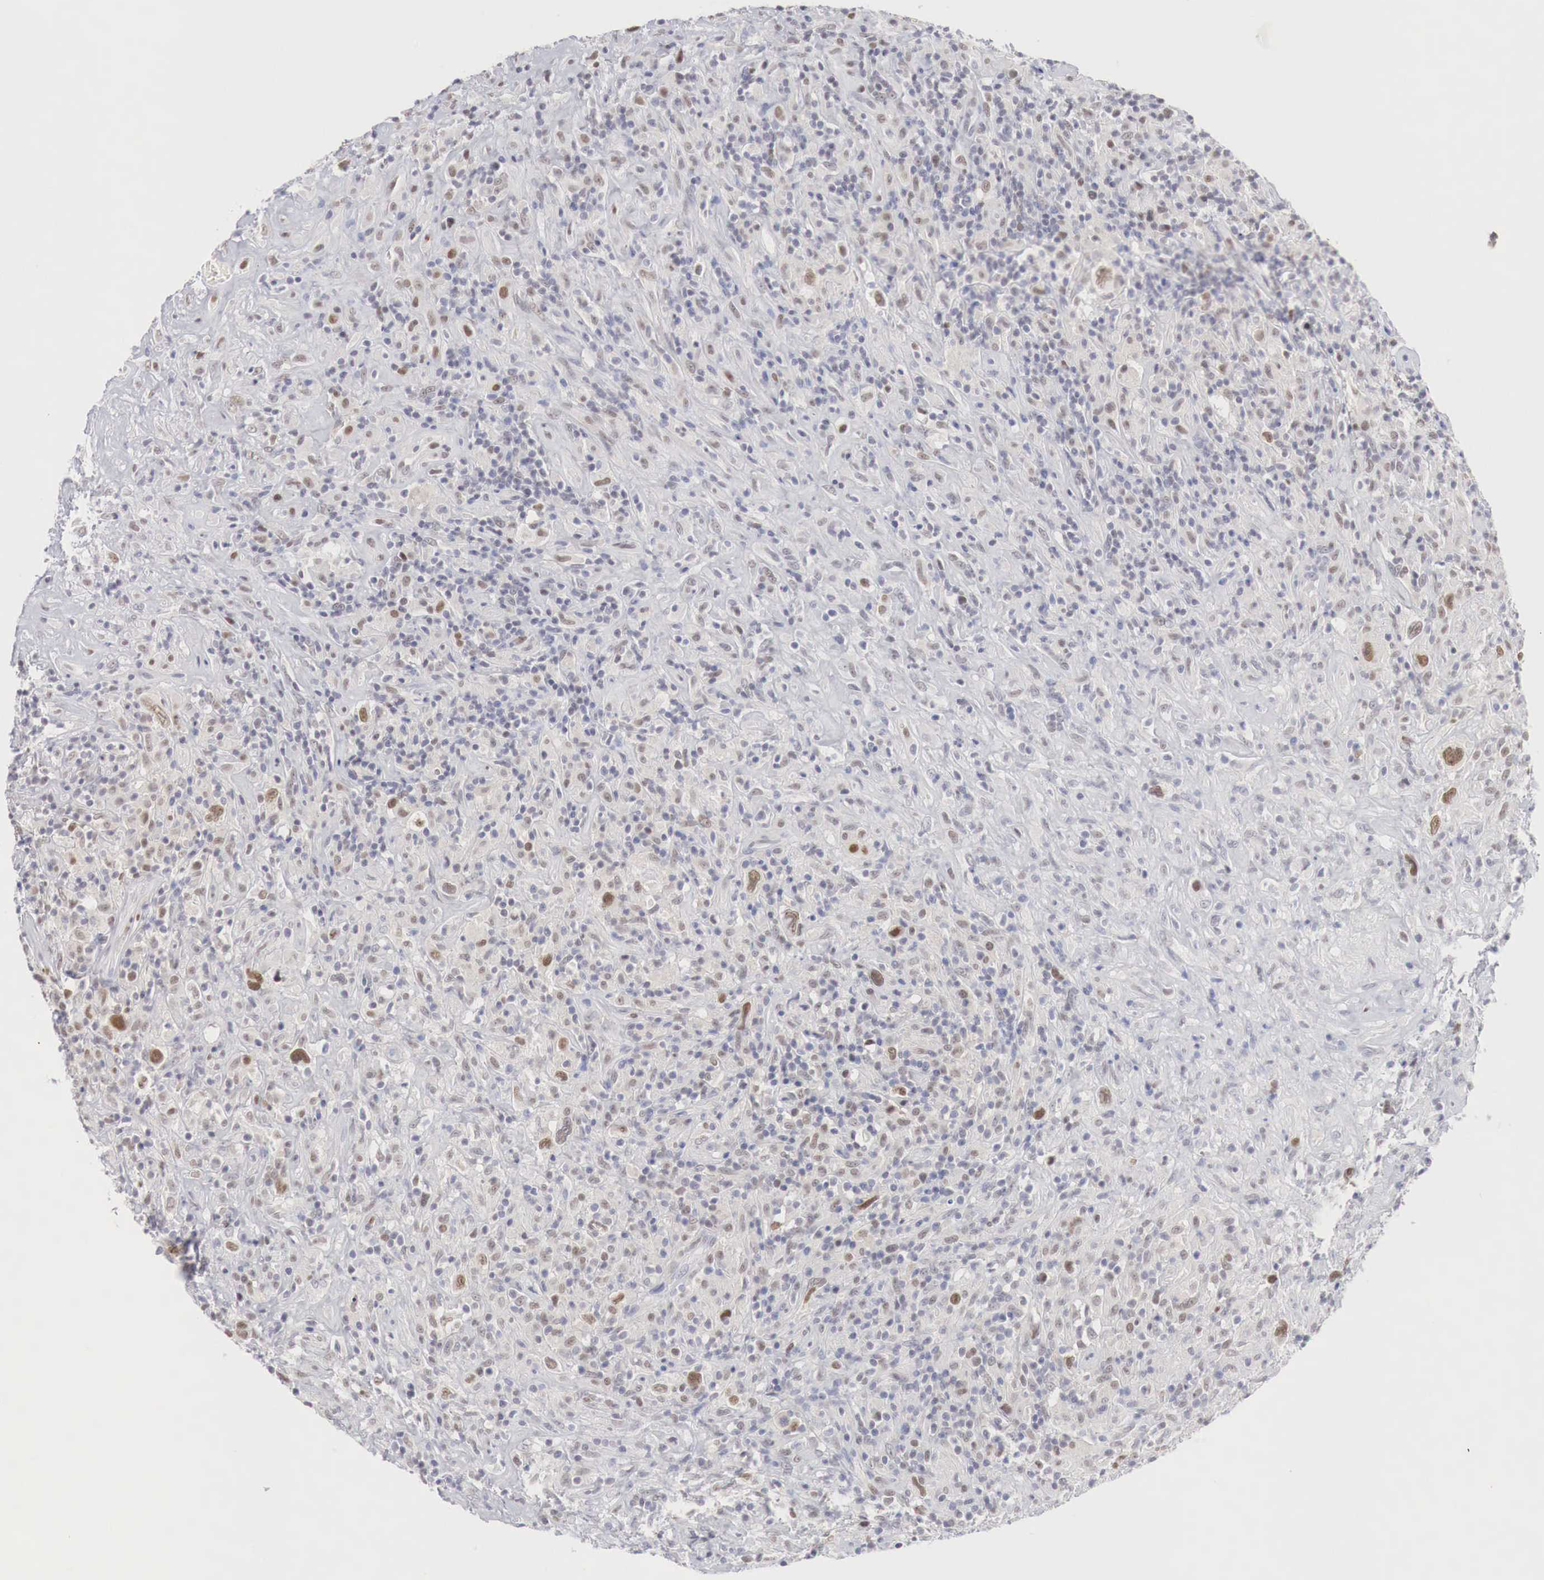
{"staining": {"intensity": "moderate", "quantity": "25%-75%", "location": "nuclear"}, "tissue": "lymphoma", "cell_type": "Tumor cells", "image_type": "cancer", "snomed": [{"axis": "morphology", "description": "Hodgkin's disease, NOS"}, {"axis": "topography", "description": "Lymph node"}], "caption": "Immunohistochemistry (IHC) (DAB (3,3'-diaminobenzidine)) staining of lymphoma displays moderate nuclear protein staining in about 25%-75% of tumor cells.", "gene": "FOXP2", "patient": {"sex": "male", "age": 46}}